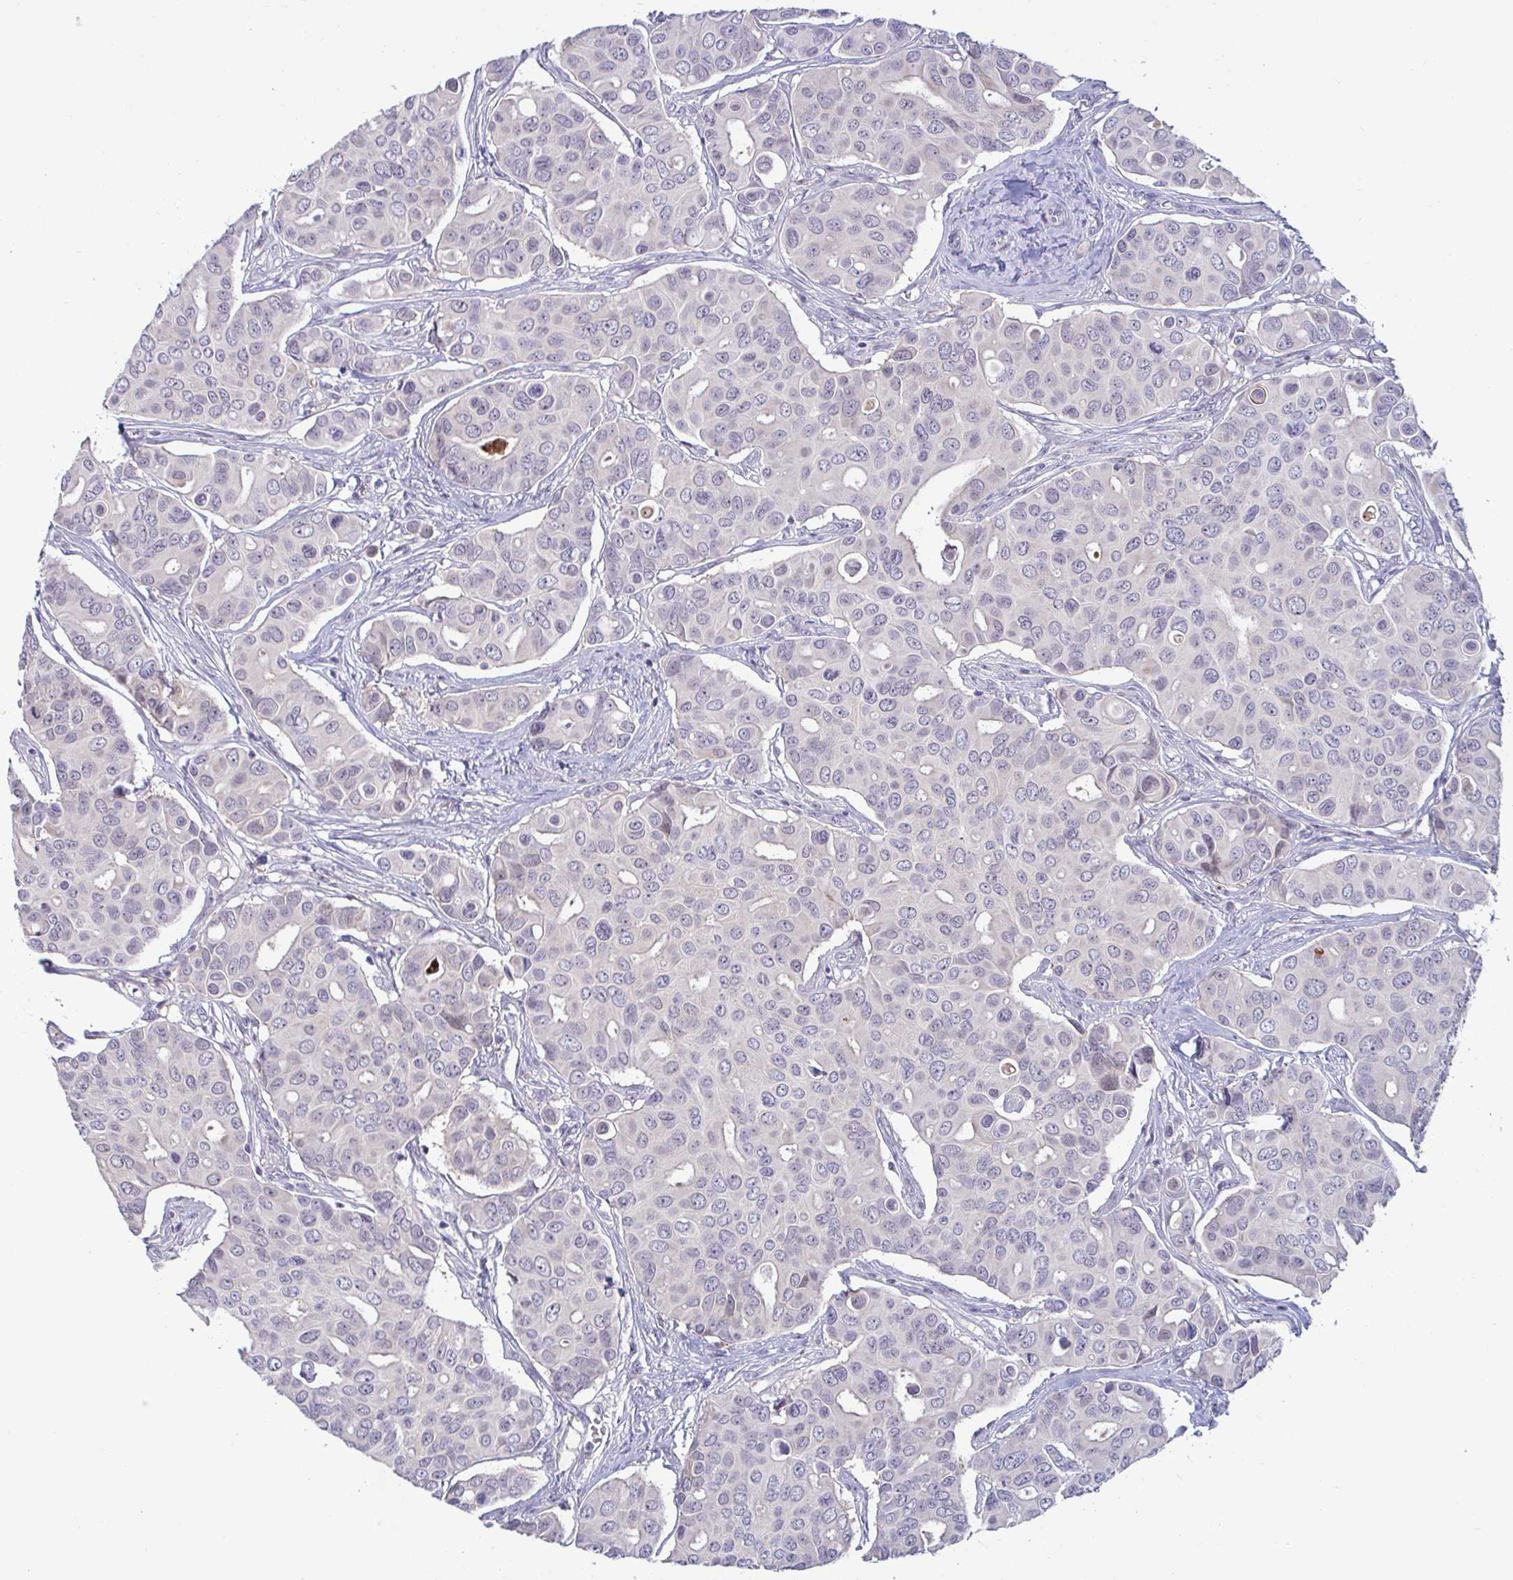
{"staining": {"intensity": "negative", "quantity": "none", "location": "none"}, "tissue": "breast cancer", "cell_type": "Tumor cells", "image_type": "cancer", "snomed": [{"axis": "morphology", "description": "Normal tissue, NOS"}, {"axis": "morphology", "description": "Duct carcinoma"}, {"axis": "topography", "description": "Skin"}, {"axis": "topography", "description": "Breast"}], "caption": "Tumor cells show no significant positivity in breast infiltrating ductal carcinoma.", "gene": "GSTM1", "patient": {"sex": "female", "age": 54}}